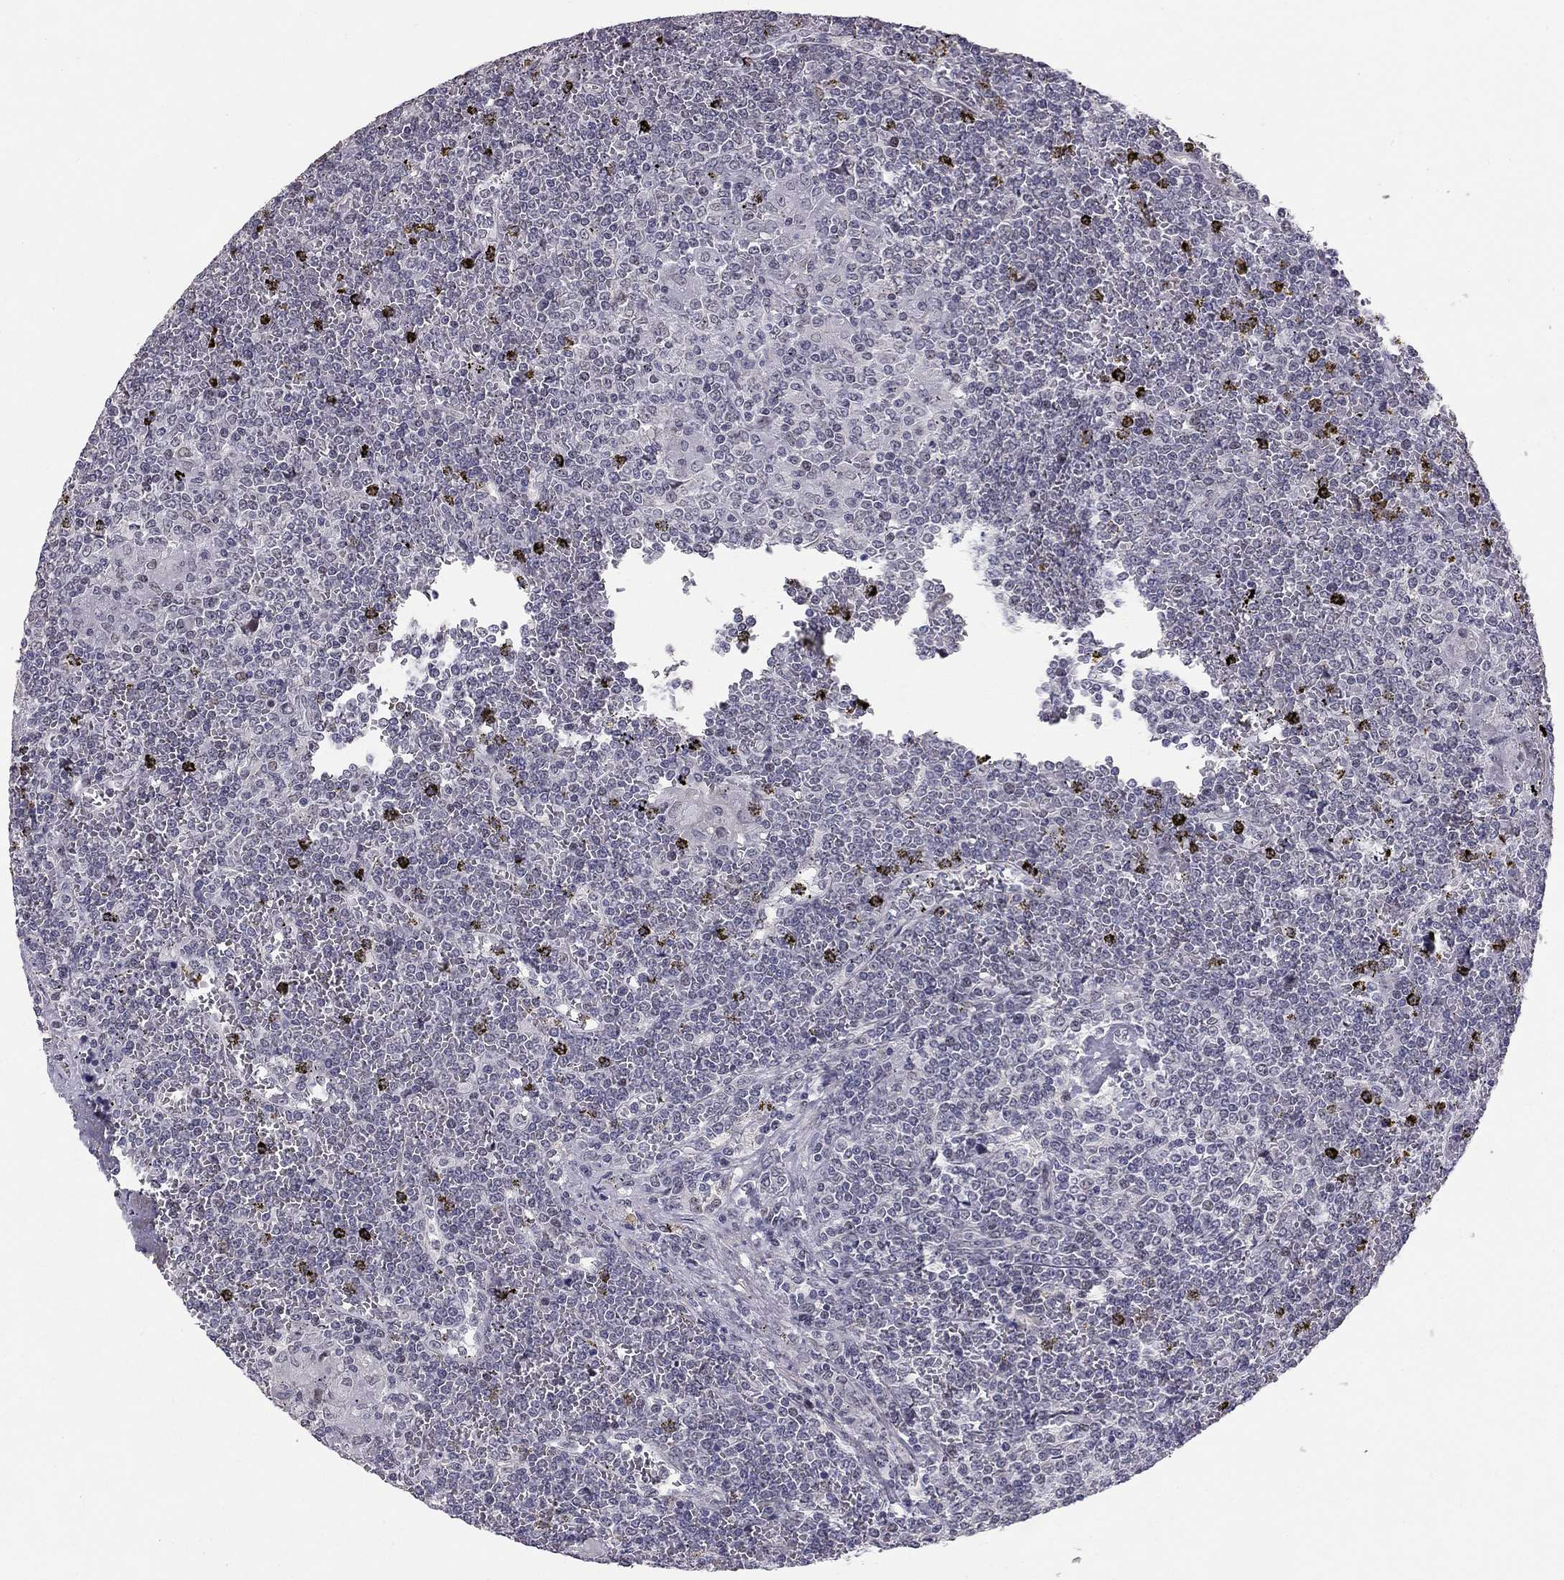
{"staining": {"intensity": "negative", "quantity": "none", "location": "none"}, "tissue": "lymphoma", "cell_type": "Tumor cells", "image_type": "cancer", "snomed": [{"axis": "morphology", "description": "Malignant lymphoma, non-Hodgkin's type, Low grade"}, {"axis": "topography", "description": "Spleen"}], "caption": "The immunohistochemistry image has no significant staining in tumor cells of malignant lymphoma, non-Hodgkin's type (low-grade) tissue.", "gene": "GJB4", "patient": {"sex": "female", "age": 19}}